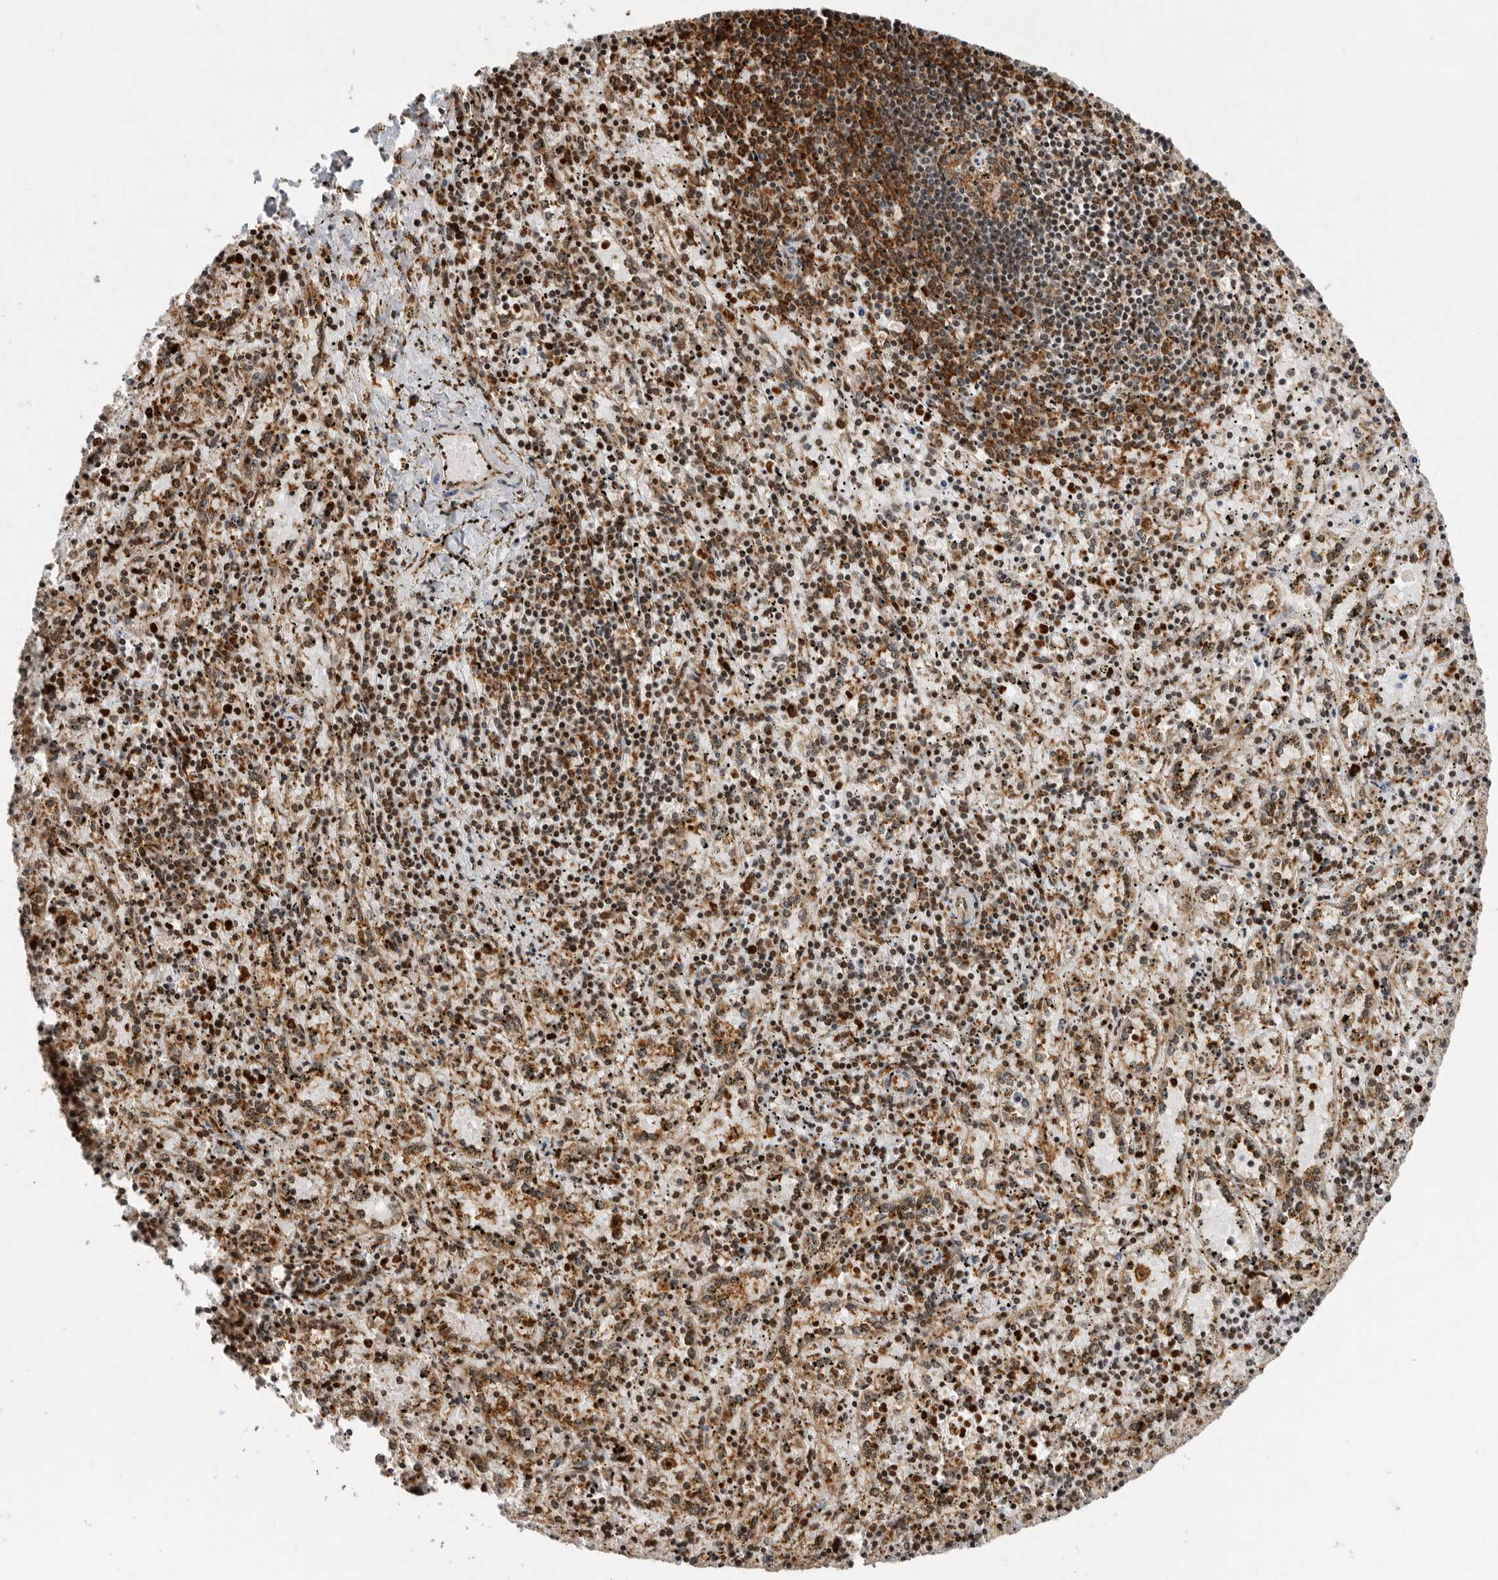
{"staining": {"intensity": "moderate", "quantity": "25%-75%", "location": "cytoplasmic/membranous"}, "tissue": "spleen", "cell_type": "Cells in red pulp", "image_type": "normal", "snomed": [{"axis": "morphology", "description": "Normal tissue, NOS"}, {"axis": "topography", "description": "Spleen"}], "caption": "Unremarkable spleen was stained to show a protein in brown. There is medium levels of moderate cytoplasmic/membranous expression in about 25%-75% of cells in red pulp. (Stains: DAB (3,3'-diaminobenzidine) in brown, nuclei in blue, Microscopy: brightfield microscopy at high magnification).", "gene": "FZD3", "patient": {"sex": "male", "age": 11}}